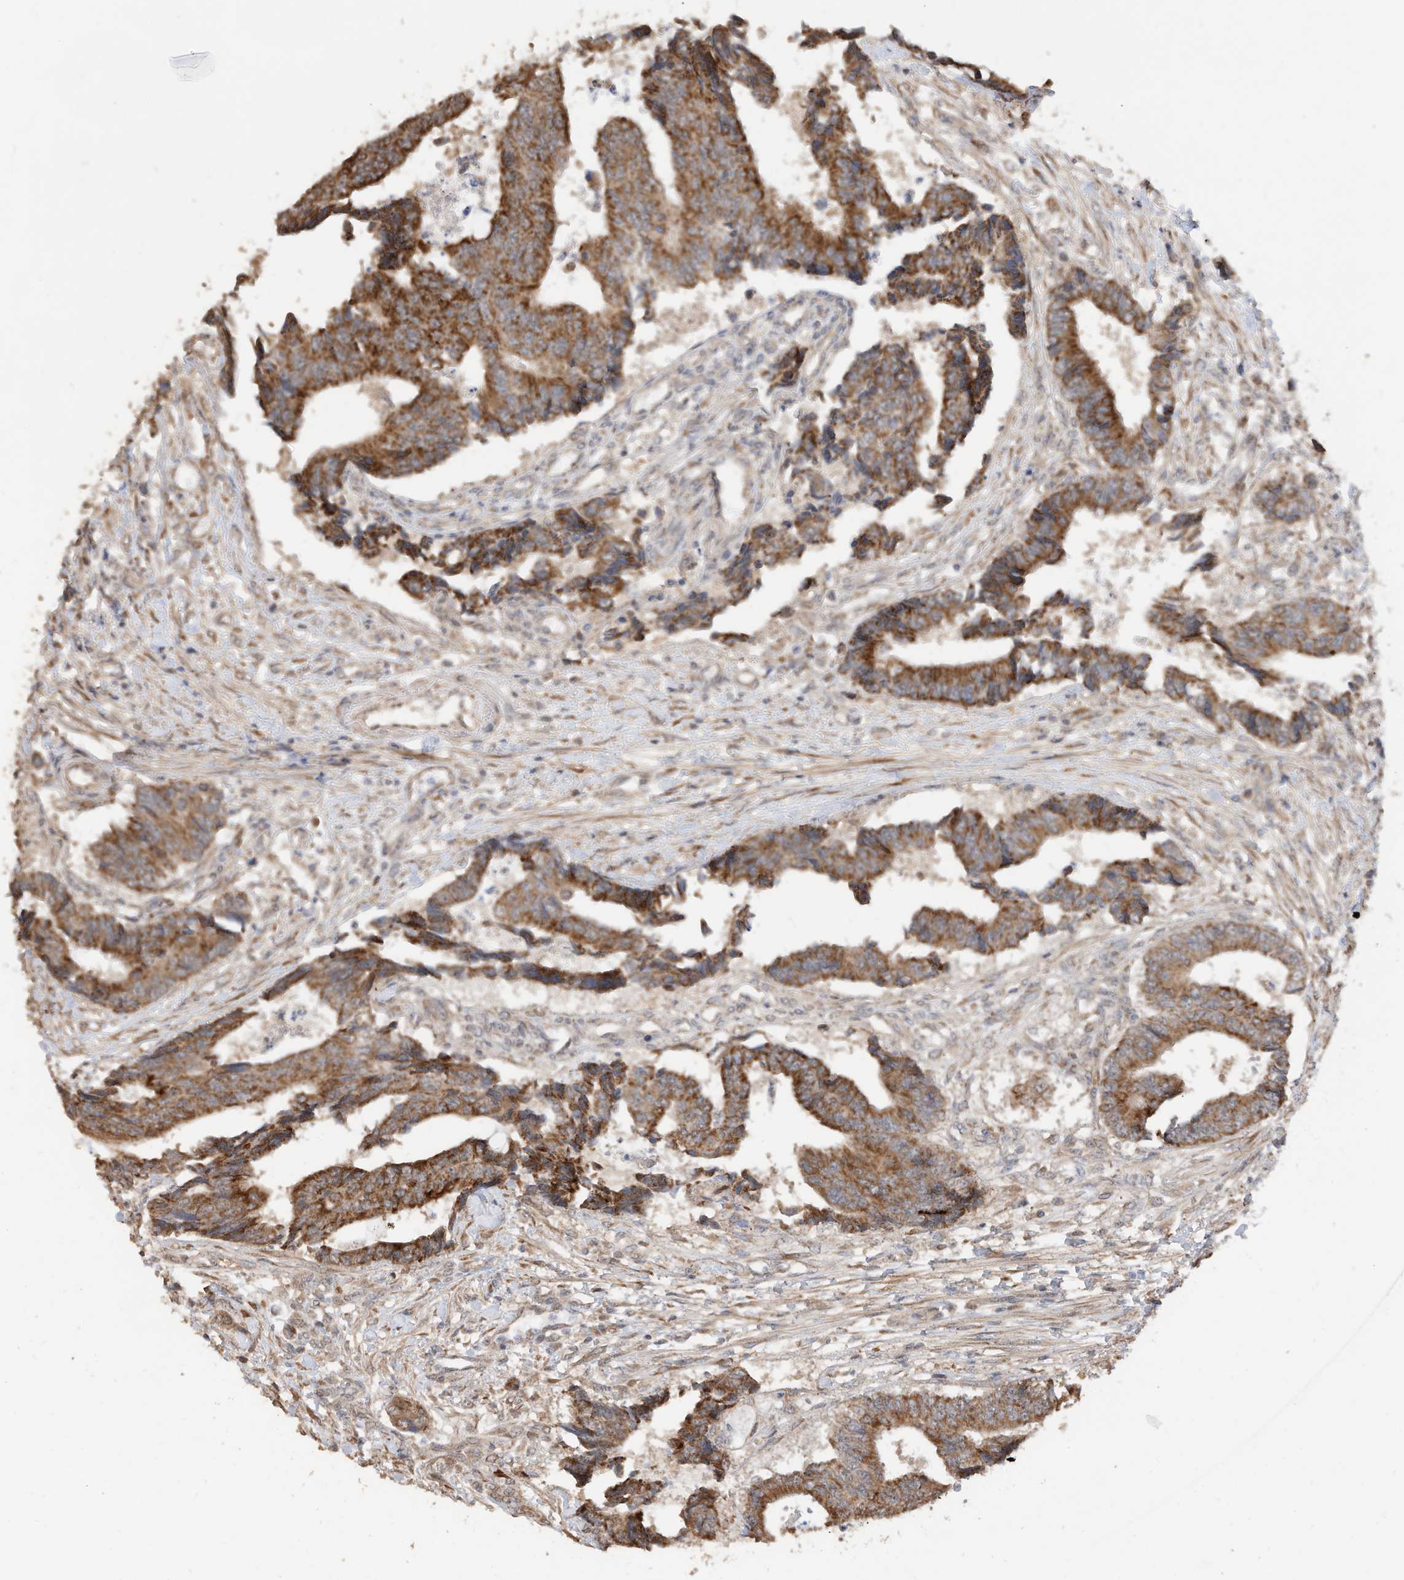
{"staining": {"intensity": "strong", "quantity": ">75%", "location": "cytoplasmic/membranous"}, "tissue": "colorectal cancer", "cell_type": "Tumor cells", "image_type": "cancer", "snomed": [{"axis": "morphology", "description": "Adenocarcinoma, NOS"}, {"axis": "topography", "description": "Rectum"}], "caption": "Colorectal adenocarcinoma stained for a protein shows strong cytoplasmic/membranous positivity in tumor cells.", "gene": "CAGE1", "patient": {"sex": "male", "age": 84}}